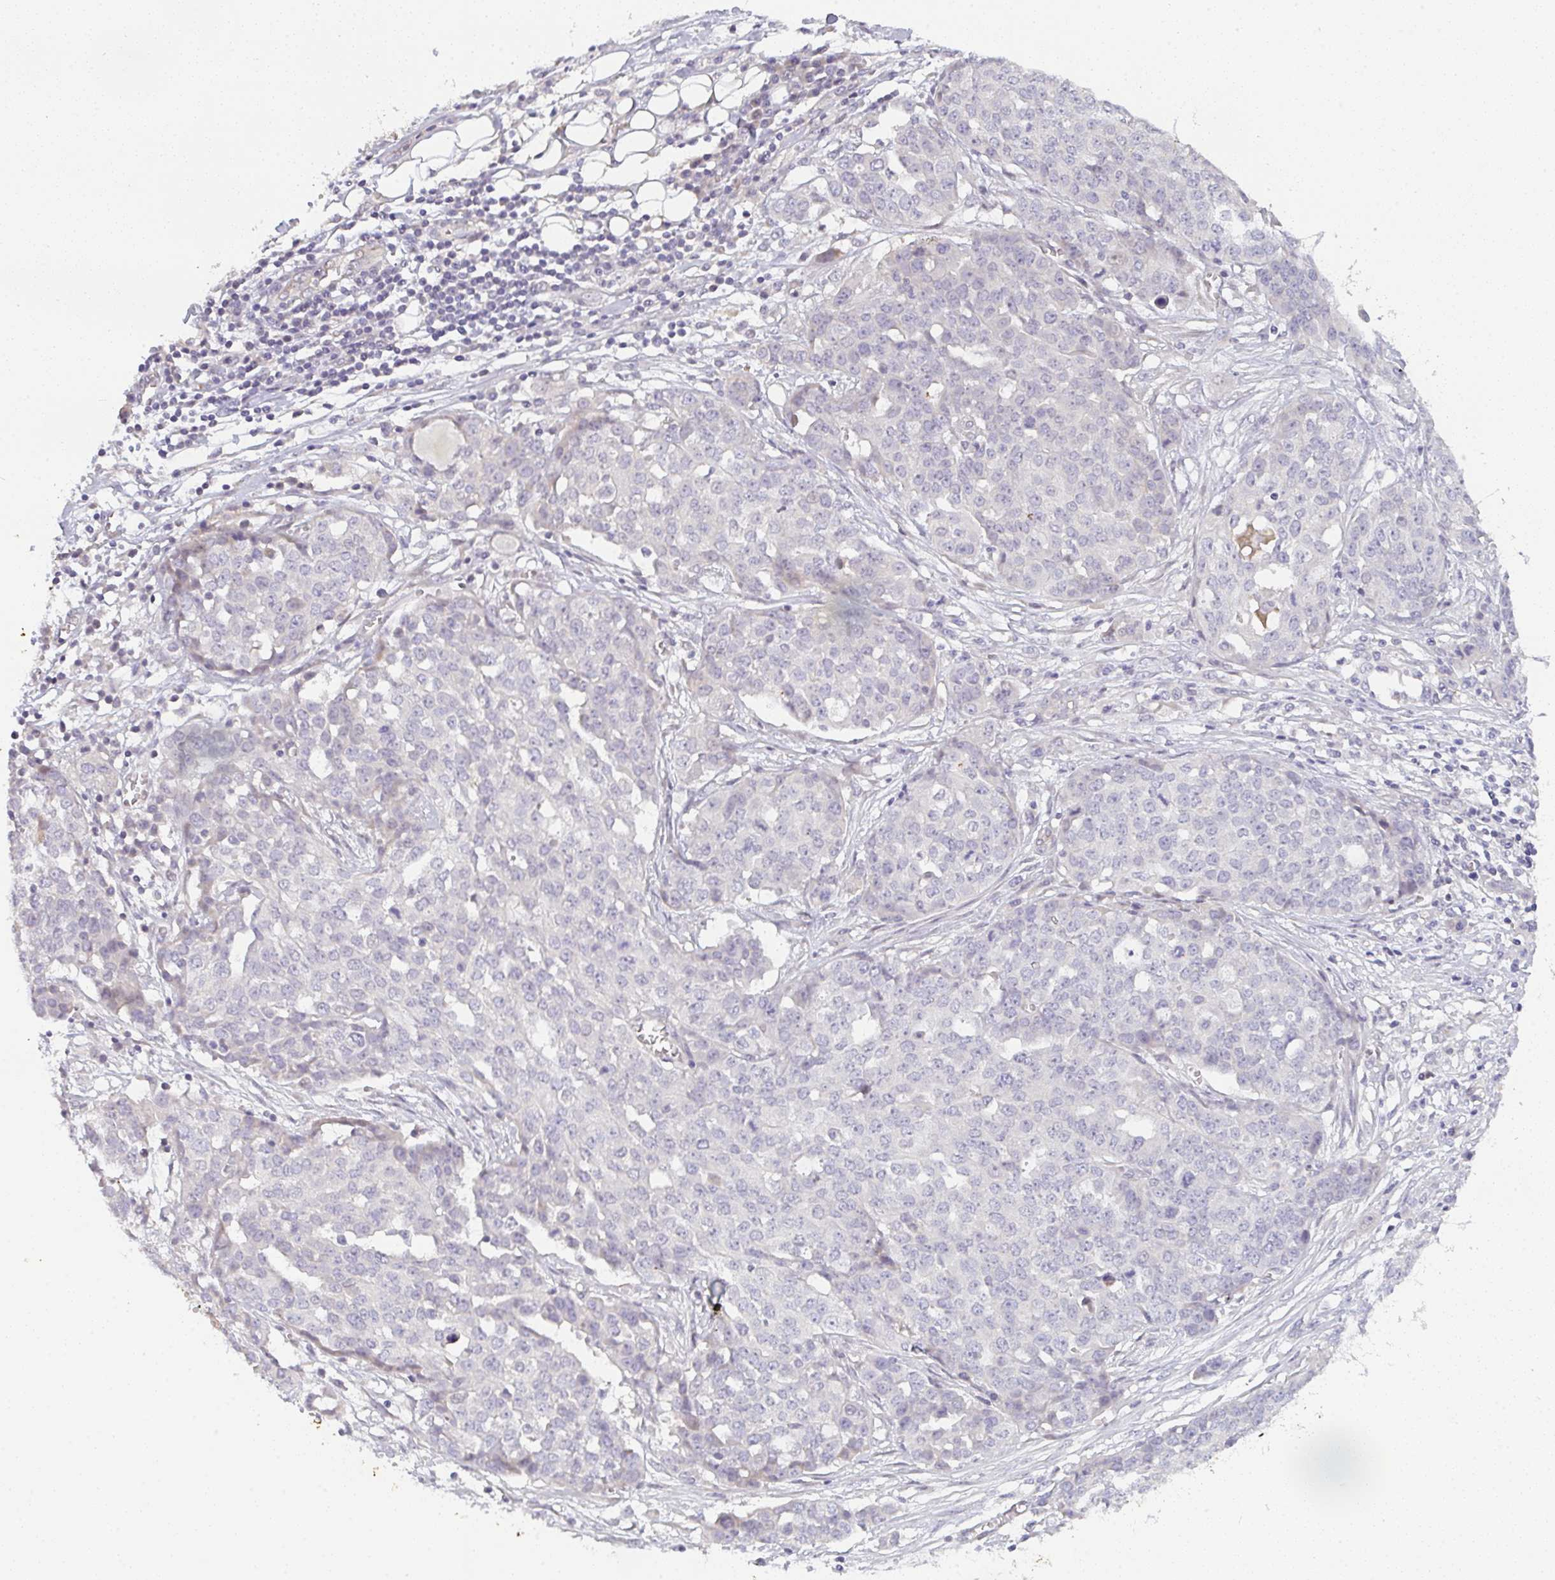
{"staining": {"intensity": "negative", "quantity": "none", "location": "none"}, "tissue": "ovarian cancer", "cell_type": "Tumor cells", "image_type": "cancer", "snomed": [{"axis": "morphology", "description": "Cystadenocarcinoma, serous, NOS"}, {"axis": "topography", "description": "Soft tissue"}, {"axis": "topography", "description": "Ovary"}], "caption": "Immunohistochemical staining of ovarian serous cystadenocarcinoma reveals no significant expression in tumor cells.", "gene": "TNFRSF10A", "patient": {"sex": "female", "age": 57}}